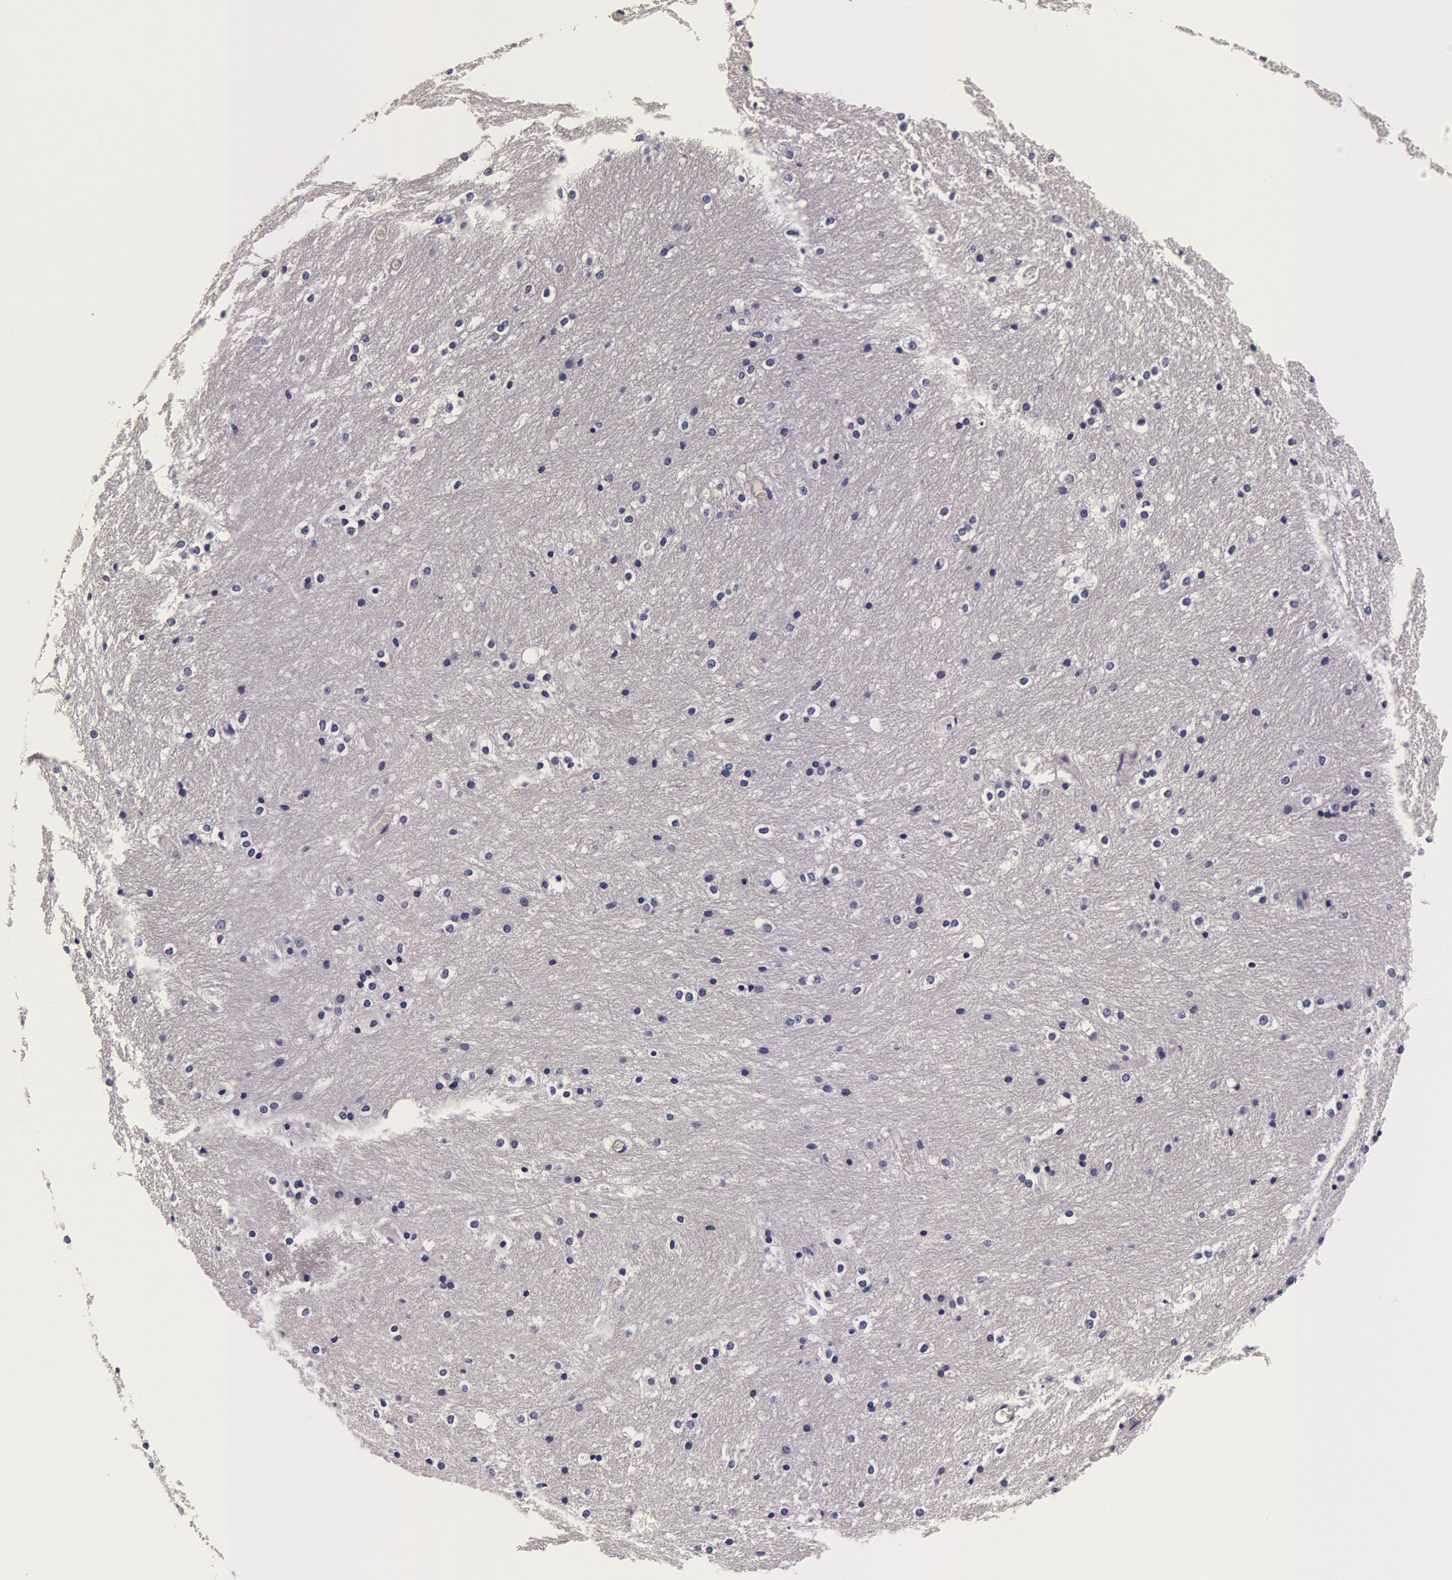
{"staining": {"intensity": "negative", "quantity": "none", "location": "none"}, "tissue": "caudate", "cell_type": "Glial cells", "image_type": "normal", "snomed": [{"axis": "morphology", "description": "Normal tissue, NOS"}, {"axis": "topography", "description": "Lateral ventricle wall"}], "caption": "Immunohistochemistry (IHC) of benign human caudate demonstrates no expression in glial cells.", "gene": "CCDC22", "patient": {"sex": "female", "age": 19}}